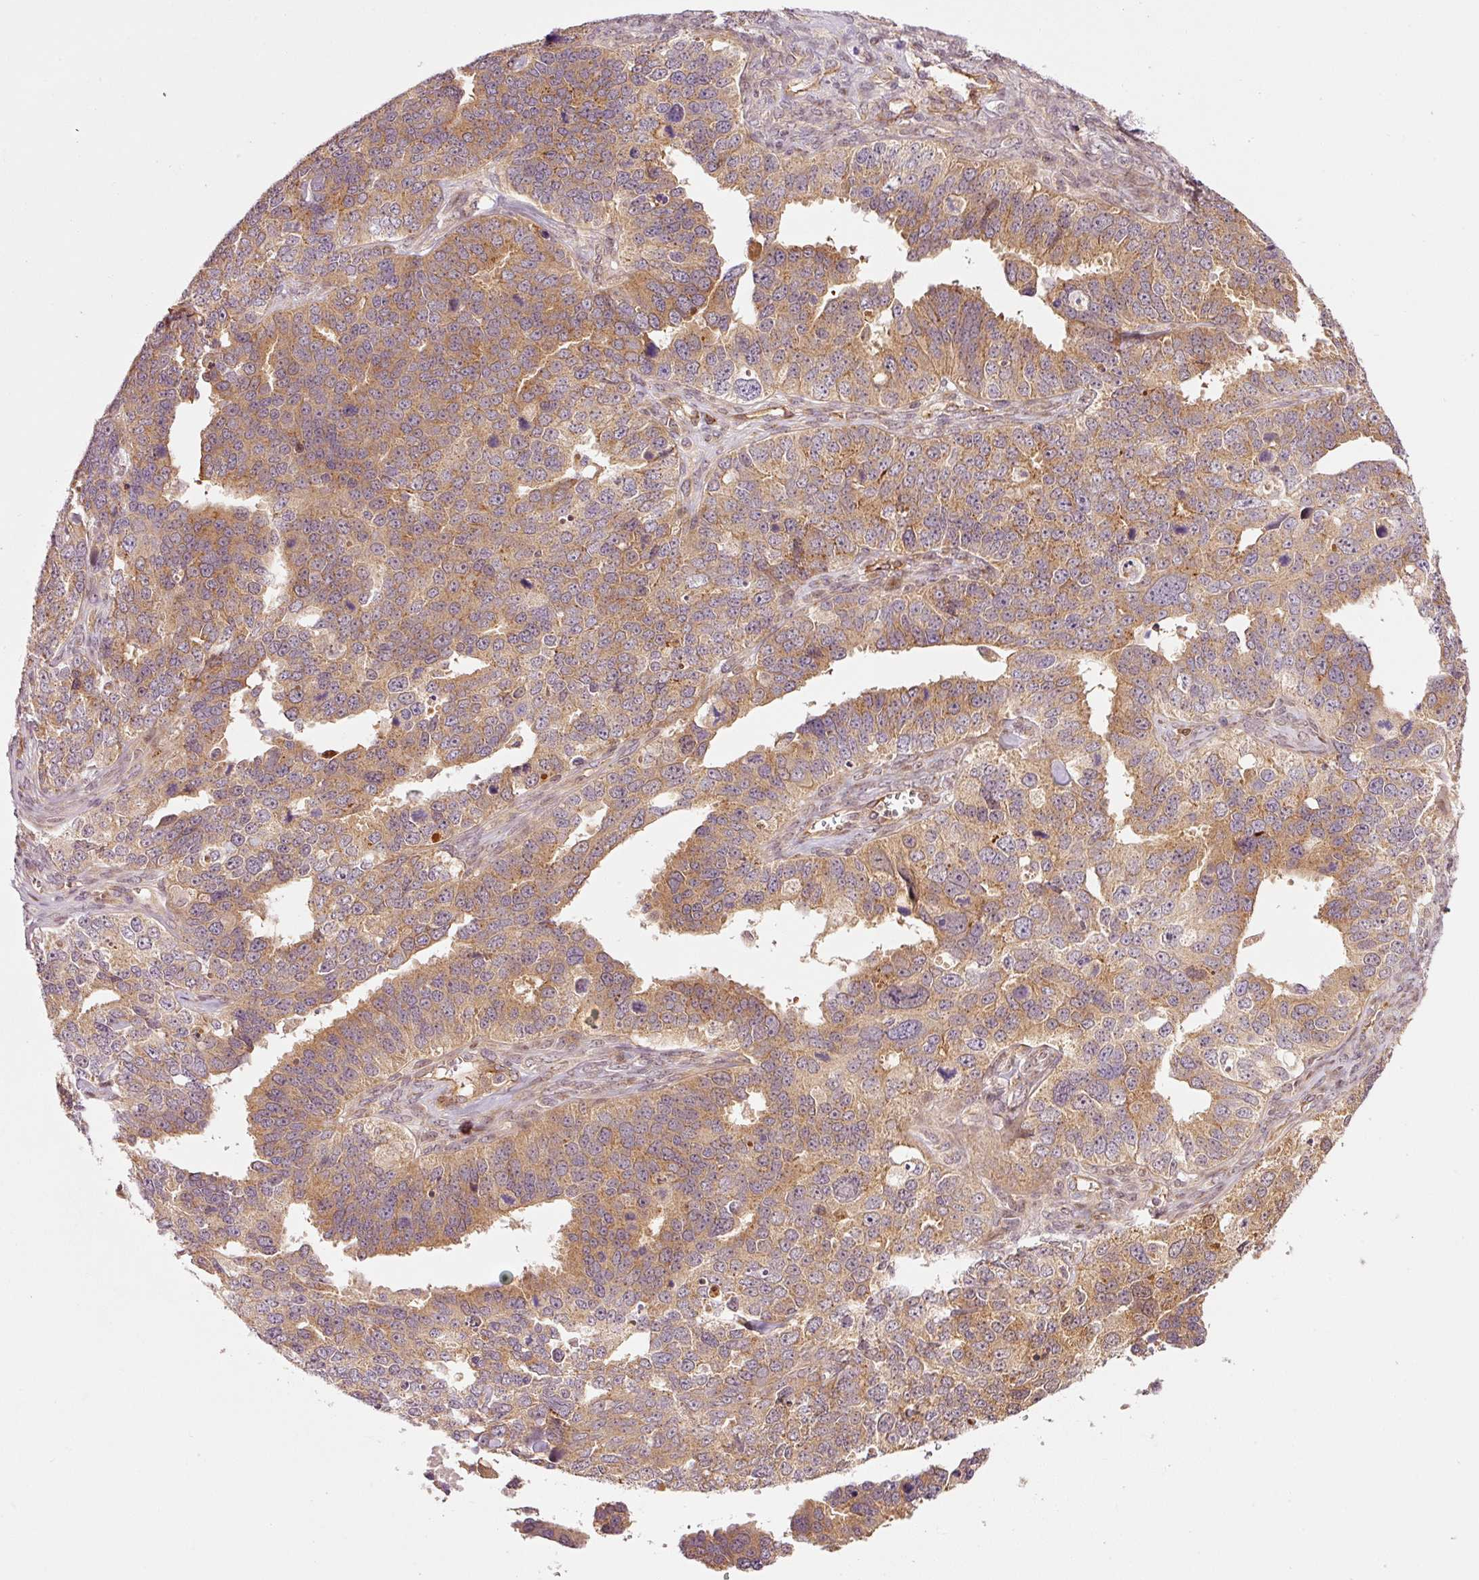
{"staining": {"intensity": "moderate", "quantity": ">75%", "location": "cytoplasmic/membranous"}, "tissue": "ovarian cancer", "cell_type": "Tumor cells", "image_type": "cancer", "snomed": [{"axis": "morphology", "description": "Cystadenocarcinoma, serous, NOS"}, {"axis": "topography", "description": "Ovary"}], "caption": "Ovarian cancer was stained to show a protein in brown. There is medium levels of moderate cytoplasmic/membranous expression in approximately >75% of tumor cells.", "gene": "PPP1R14B", "patient": {"sex": "female", "age": 76}}